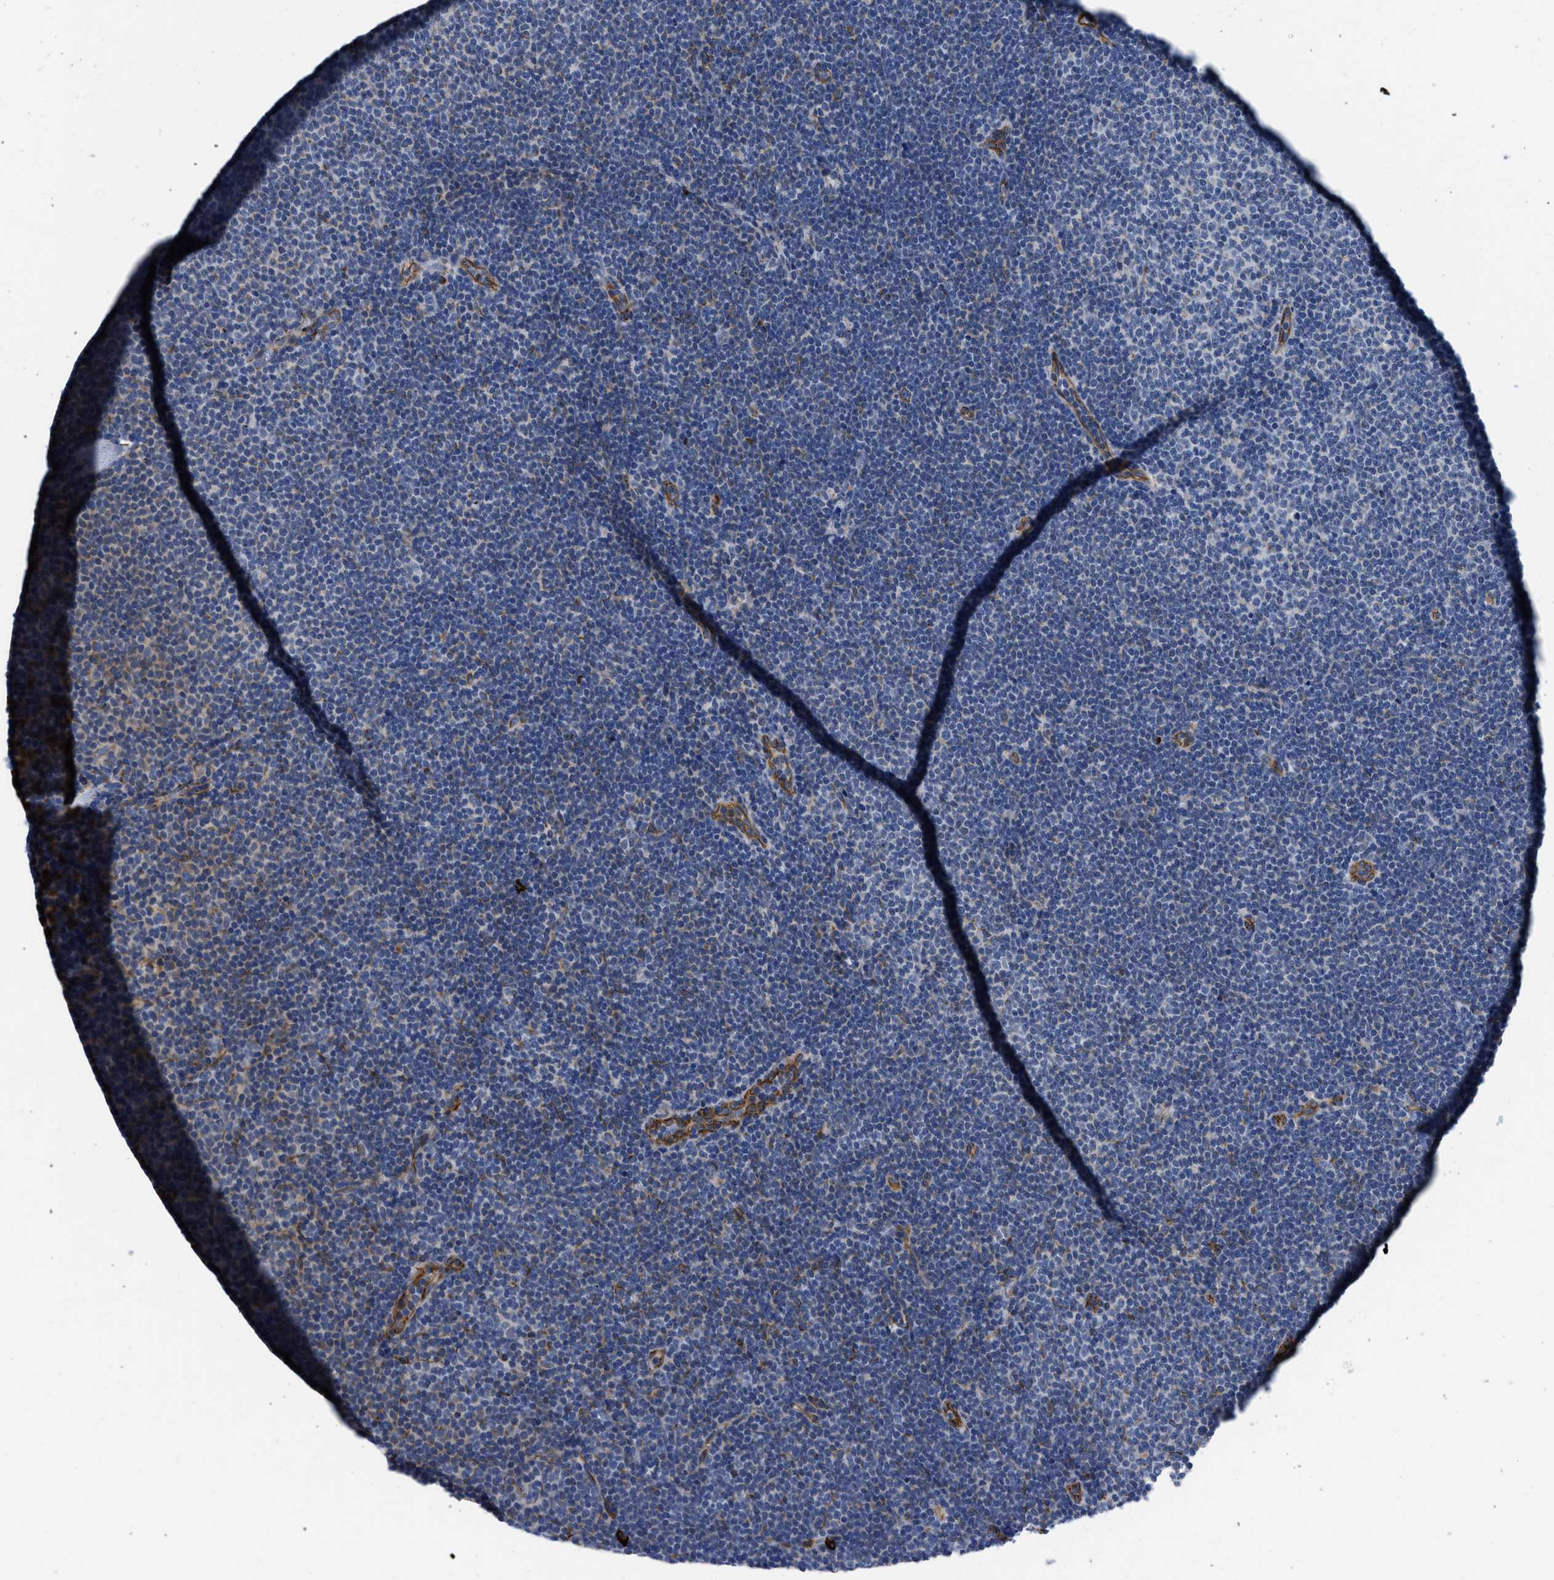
{"staining": {"intensity": "negative", "quantity": "none", "location": "none"}, "tissue": "lymphoma", "cell_type": "Tumor cells", "image_type": "cancer", "snomed": [{"axis": "morphology", "description": "Malignant lymphoma, non-Hodgkin's type, Low grade"}, {"axis": "topography", "description": "Lymph node"}], "caption": "Immunohistochemical staining of human lymphoma shows no significant staining in tumor cells.", "gene": "HSPG2", "patient": {"sex": "female", "age": 53}}